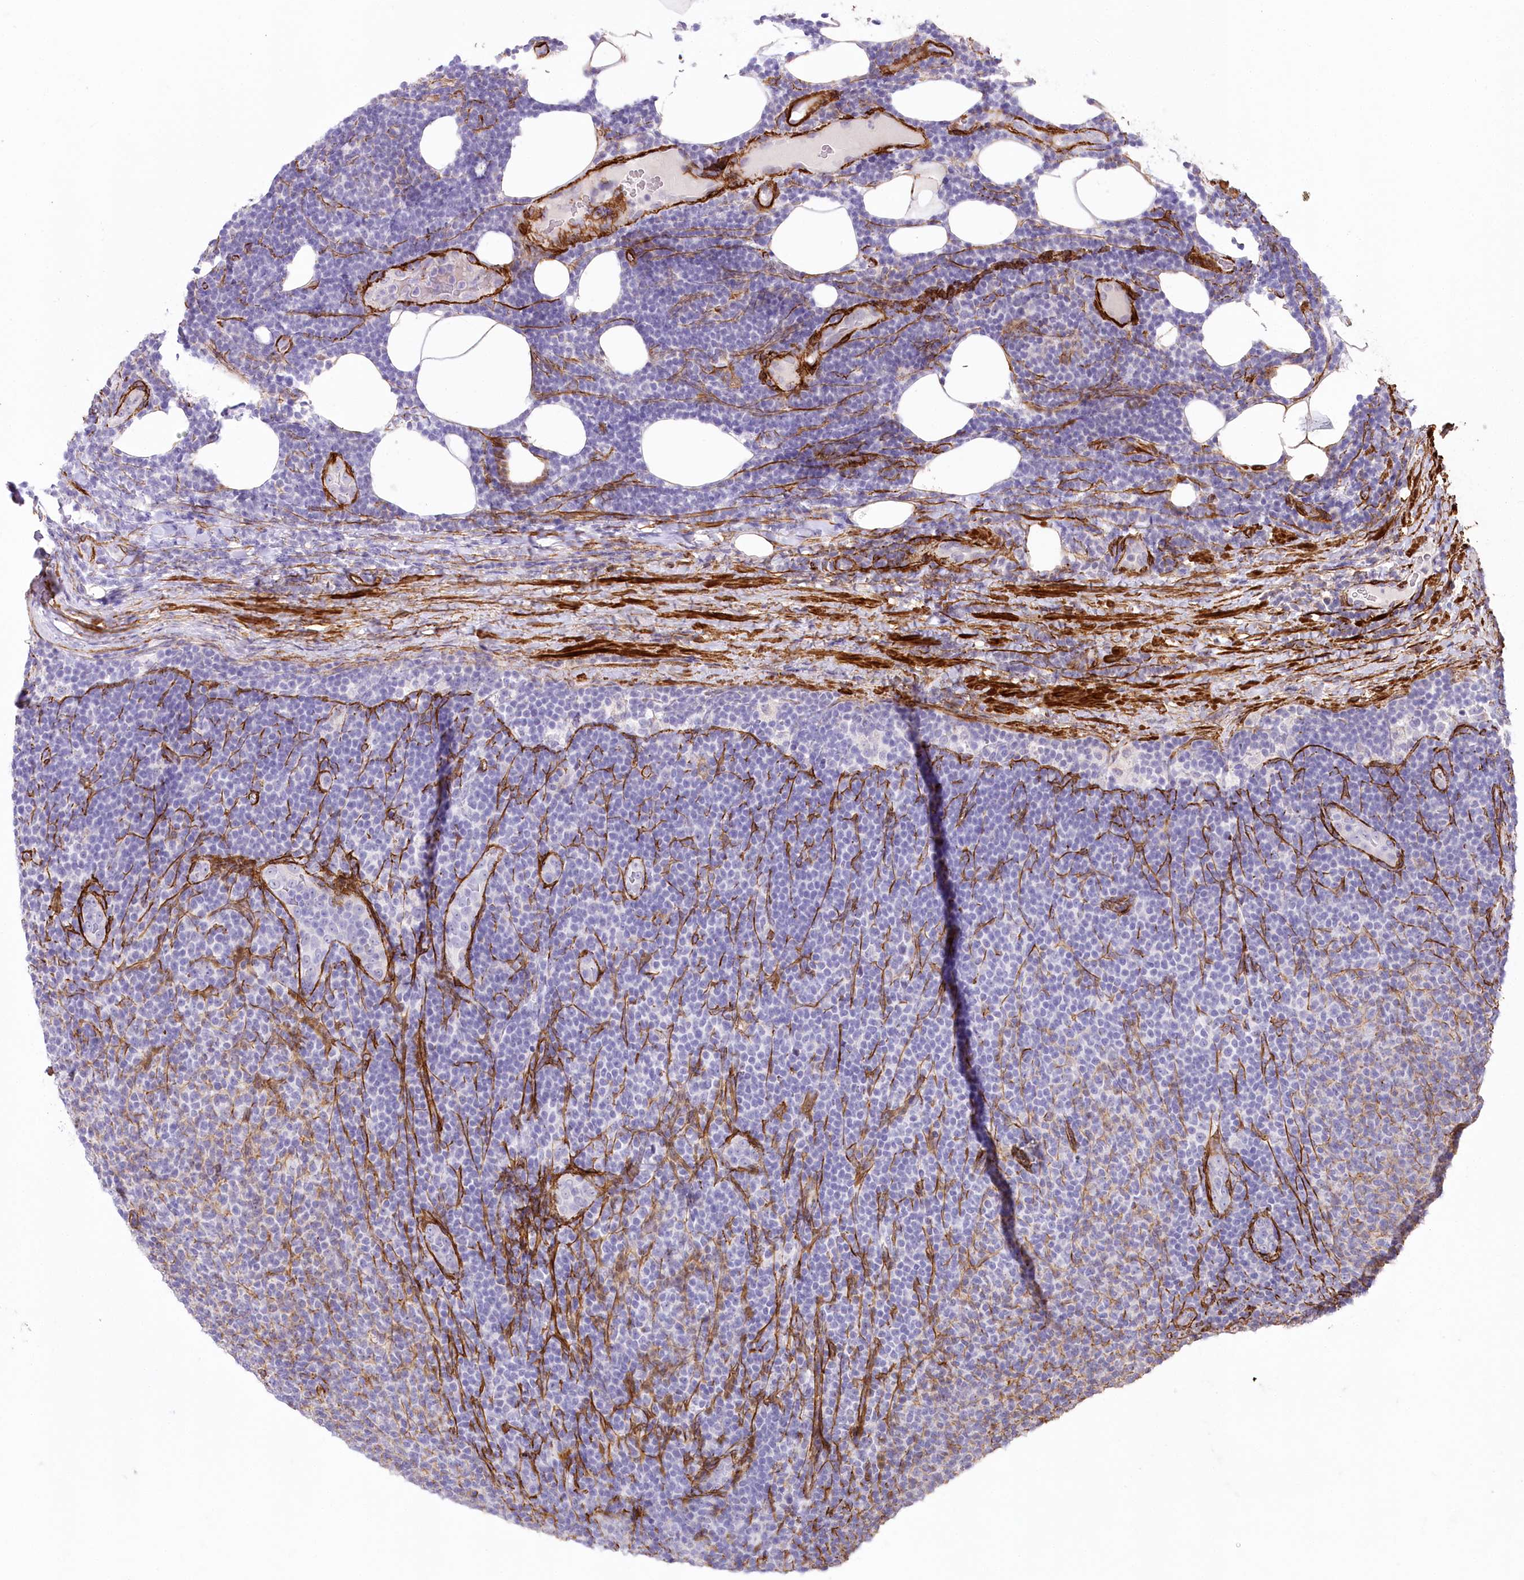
{"staining": {"intensity": "negative", "quantity": "none", "location": "none"}, "tissue": "lymphoma", "cell_type": "Tumor cells", "image_type": "cancer", "snomed": [{"axis": "morphology", "description": "Malignant lymphoma, non-Hodgkin's type, Low grade"}, {"axis": "topography", "description": "Lymph node"}], "caption": "Immunohistochemical staining of lymphoma exhibits no significant expression in tumor cells.", "gene": "SYNPO2", "patient": {"sex": "male", "age": 66}}